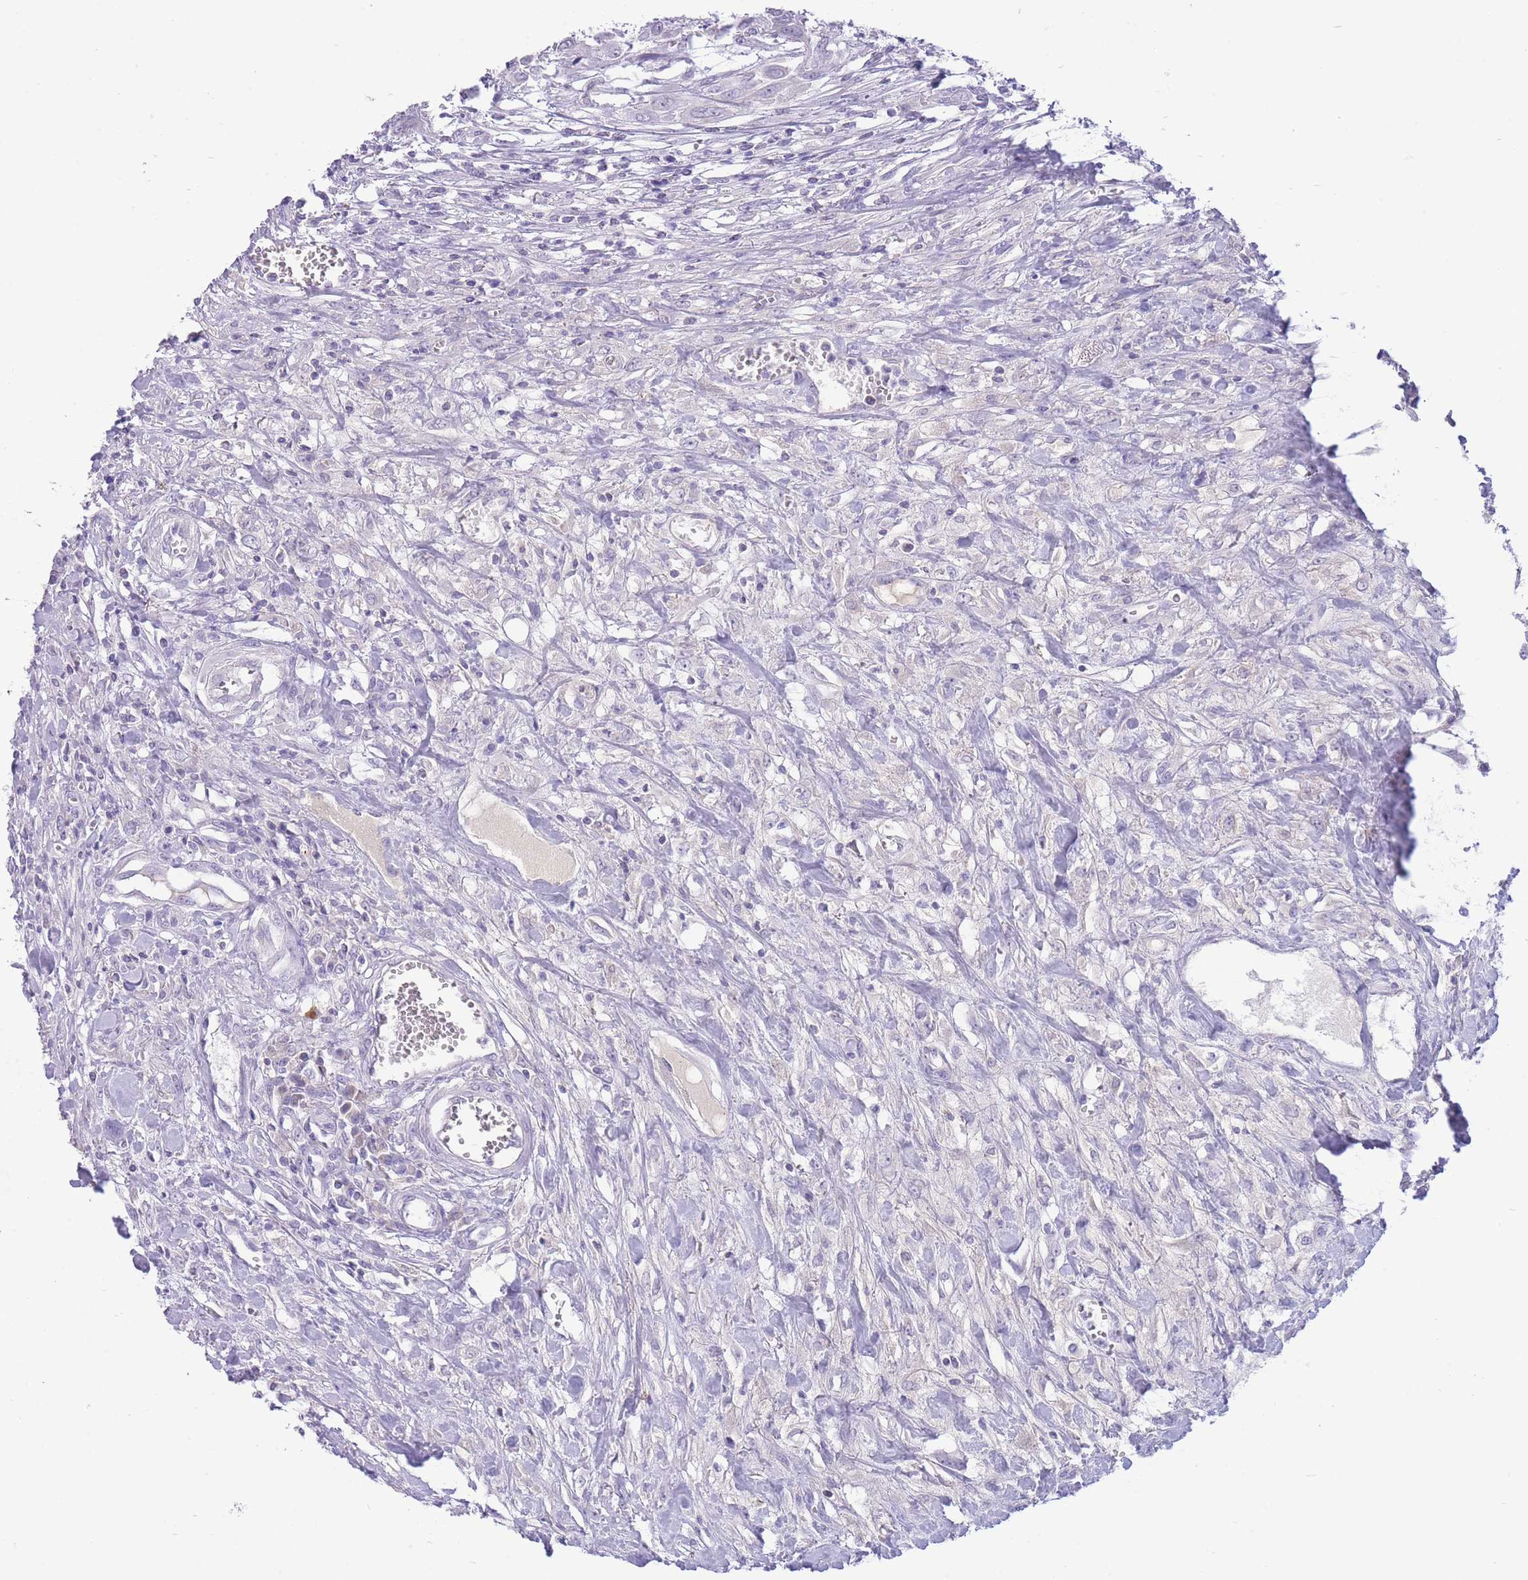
{"staining": {"intensity": "negative", "quantity": "none", "location": "none"}, "tissue": "urothelial cancer", "cell_type": "Tumor cells", "image_type": "cancer", "snomed": [{"axis": "morphology", "description": "Urothelial carcinoma, High grade"}, {"axis": "topography", "description": "Urinary bladder"}], "caption": "A micrograph of human urothelial cancer is negative for staining in tumor cells.", "gene": "ASAP3", "patient": {"sex": "male", "age": 57}}